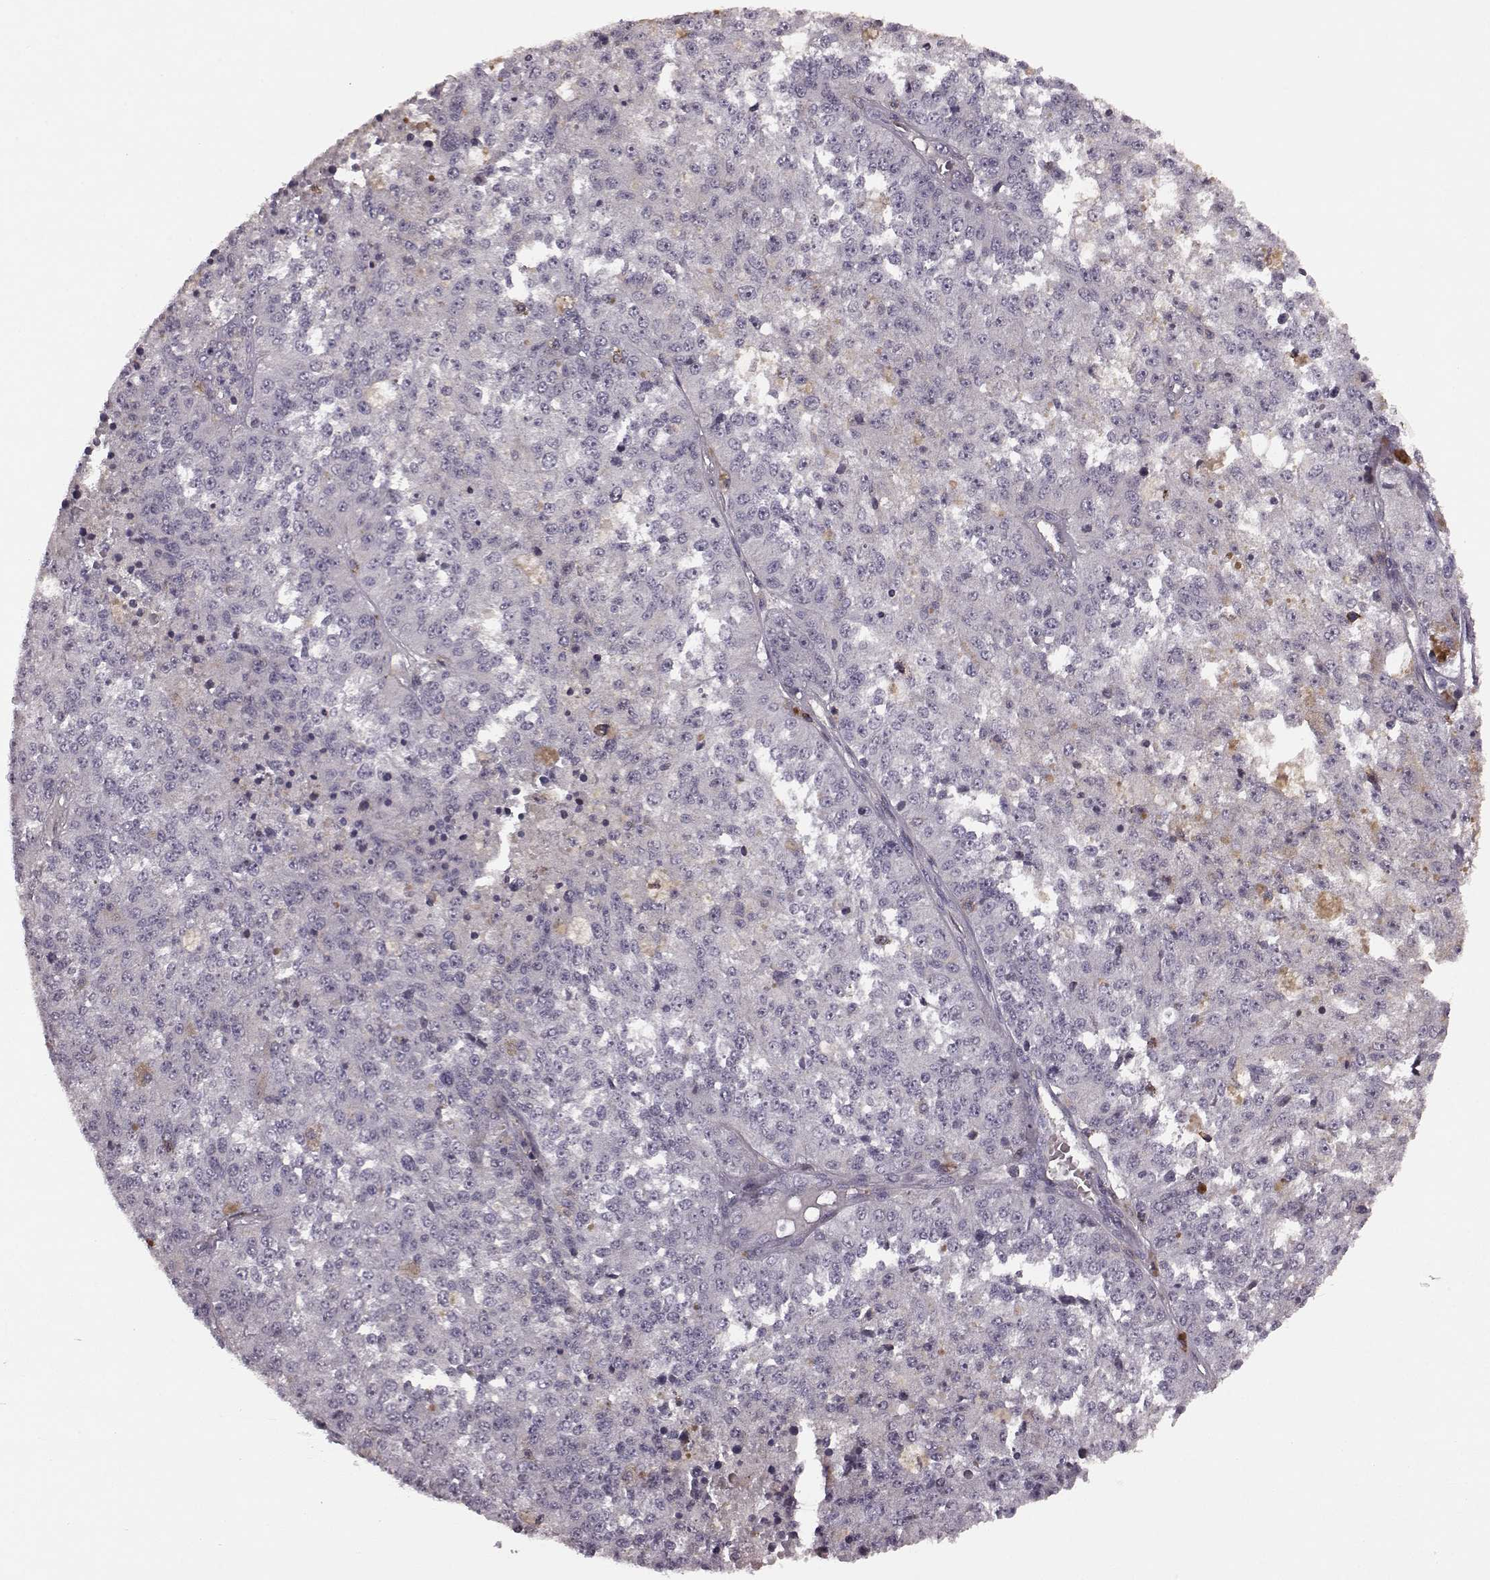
{"staining": {"intensity": "negative", "quantity": "none", "location": "none"}, "tissue": "melanoma", "cell_type": "Tumor cells", "image_type": "cancer", "snomed": [{"axis": "morphology", "description": "Malignant melanoma, Metastatic site"}, {"axis": "topography", "description": "Lymph node"}], "caption": "Immunohistochemical staining of malignant melanoma (metastatic site) demonstrates no significant staining in tumor cells.", "gene": "PDCD1", "patient": {"sex": "female", "age": 64}}